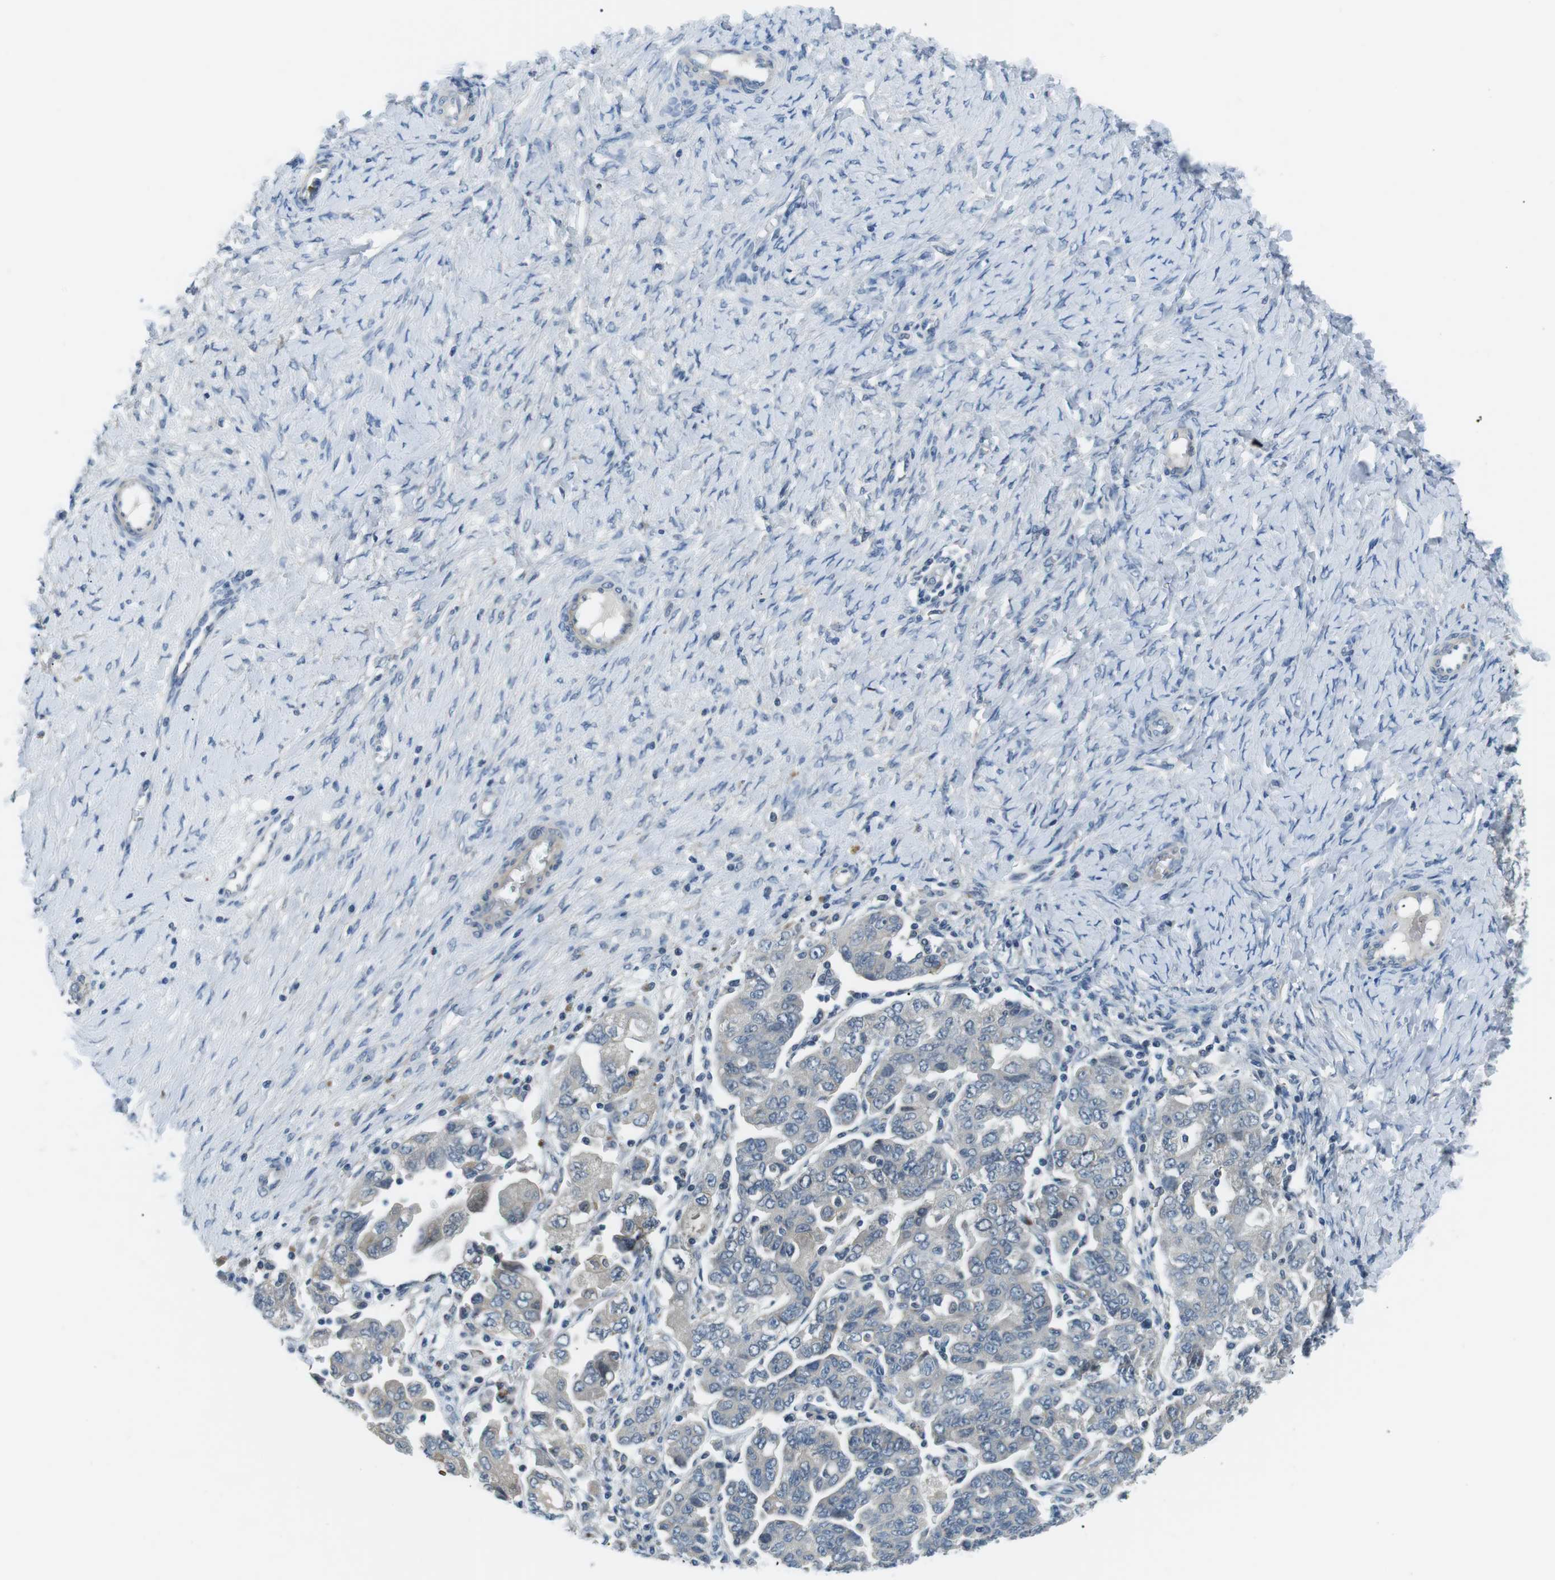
{"staining": {"intensity": "negative", "quantity": "none", "location": "none"}, "tissue": "ovarian cancer", "cell_type": "Tumor cells", "image_type": "cancer", "snomed": [{"axis": "morphology", "description": "Carcinoma, NOS"}, {"axis": "morphology", "description": "Cystadenocarcinoma, serous, NOS"}, {"axis": "topography", "description": "Ovary"}], "caption": "Immunohistochemistry photomicrograph of ovarian serous cystadenocarcinoma stained for a protein (brown), which exhibits no positivity in tumor cells. (Brightfield microscopy of DAB immunohistochemistry at high magnification).", "gene": "WSCD1", "patient": {"sex": "female", "age": 69}}